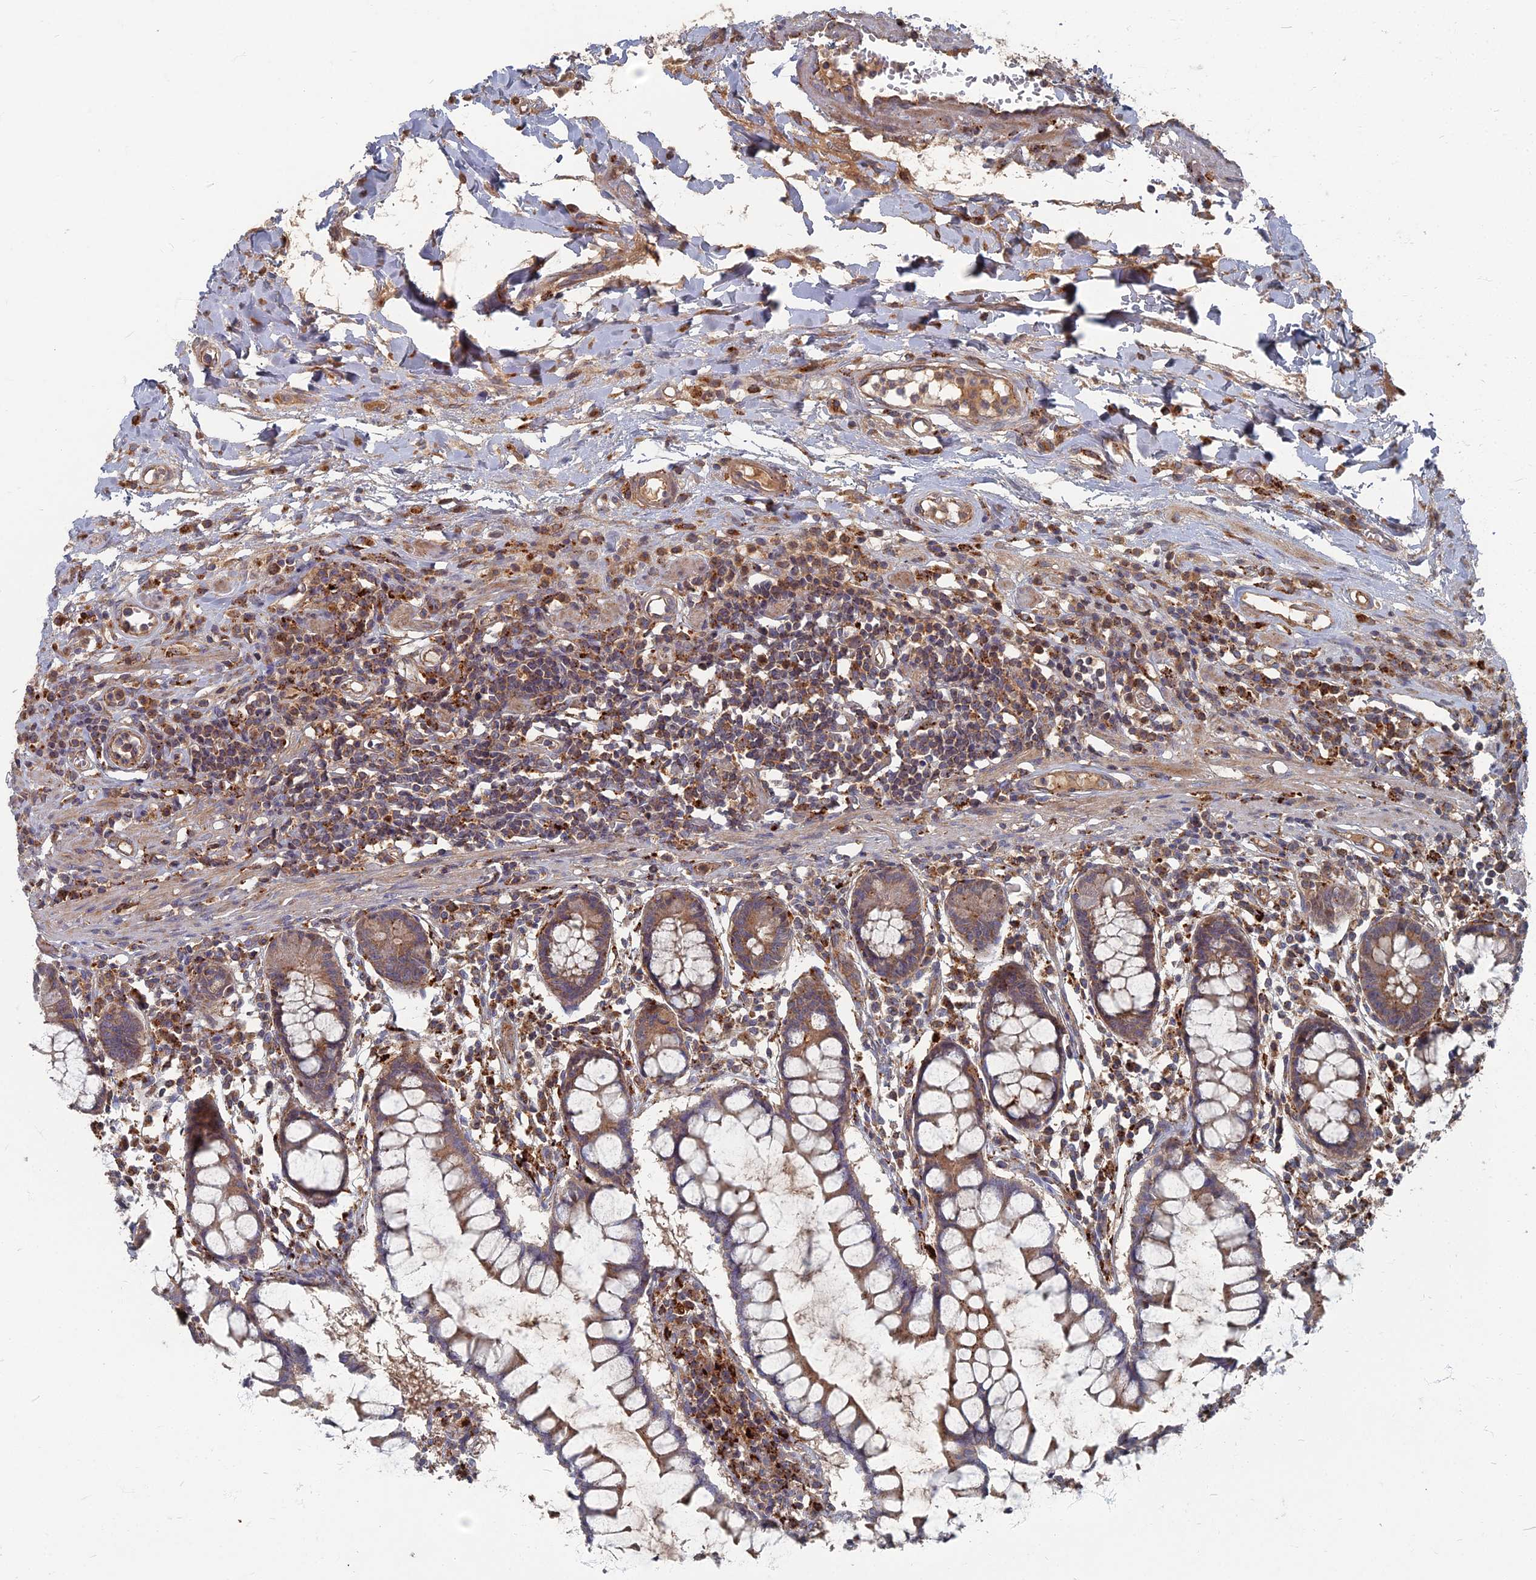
{"staining": {"intensity": "moderate", "quantity": ">75%", "location": "cytoplasmic/membranous"}, "tissue": "colon", "cell_type": "Endothelial cells", "image_type": "normal", "snomed": [{"axis": "morphology", "description": "Normal tissue, NOS"}, {"axis": "morphology", "description": "Adenocarcinoma, NOS"}, {"axis": "topography", "description": "Colon"}], "caption": "Colon stained with immunohistochemistry demonstrates moderate cytoplasmic/membranous staining in approximately >75% of endothelial cells.", "gene": "PPCDC", "patient": {"sex": "female", "age": 55}}